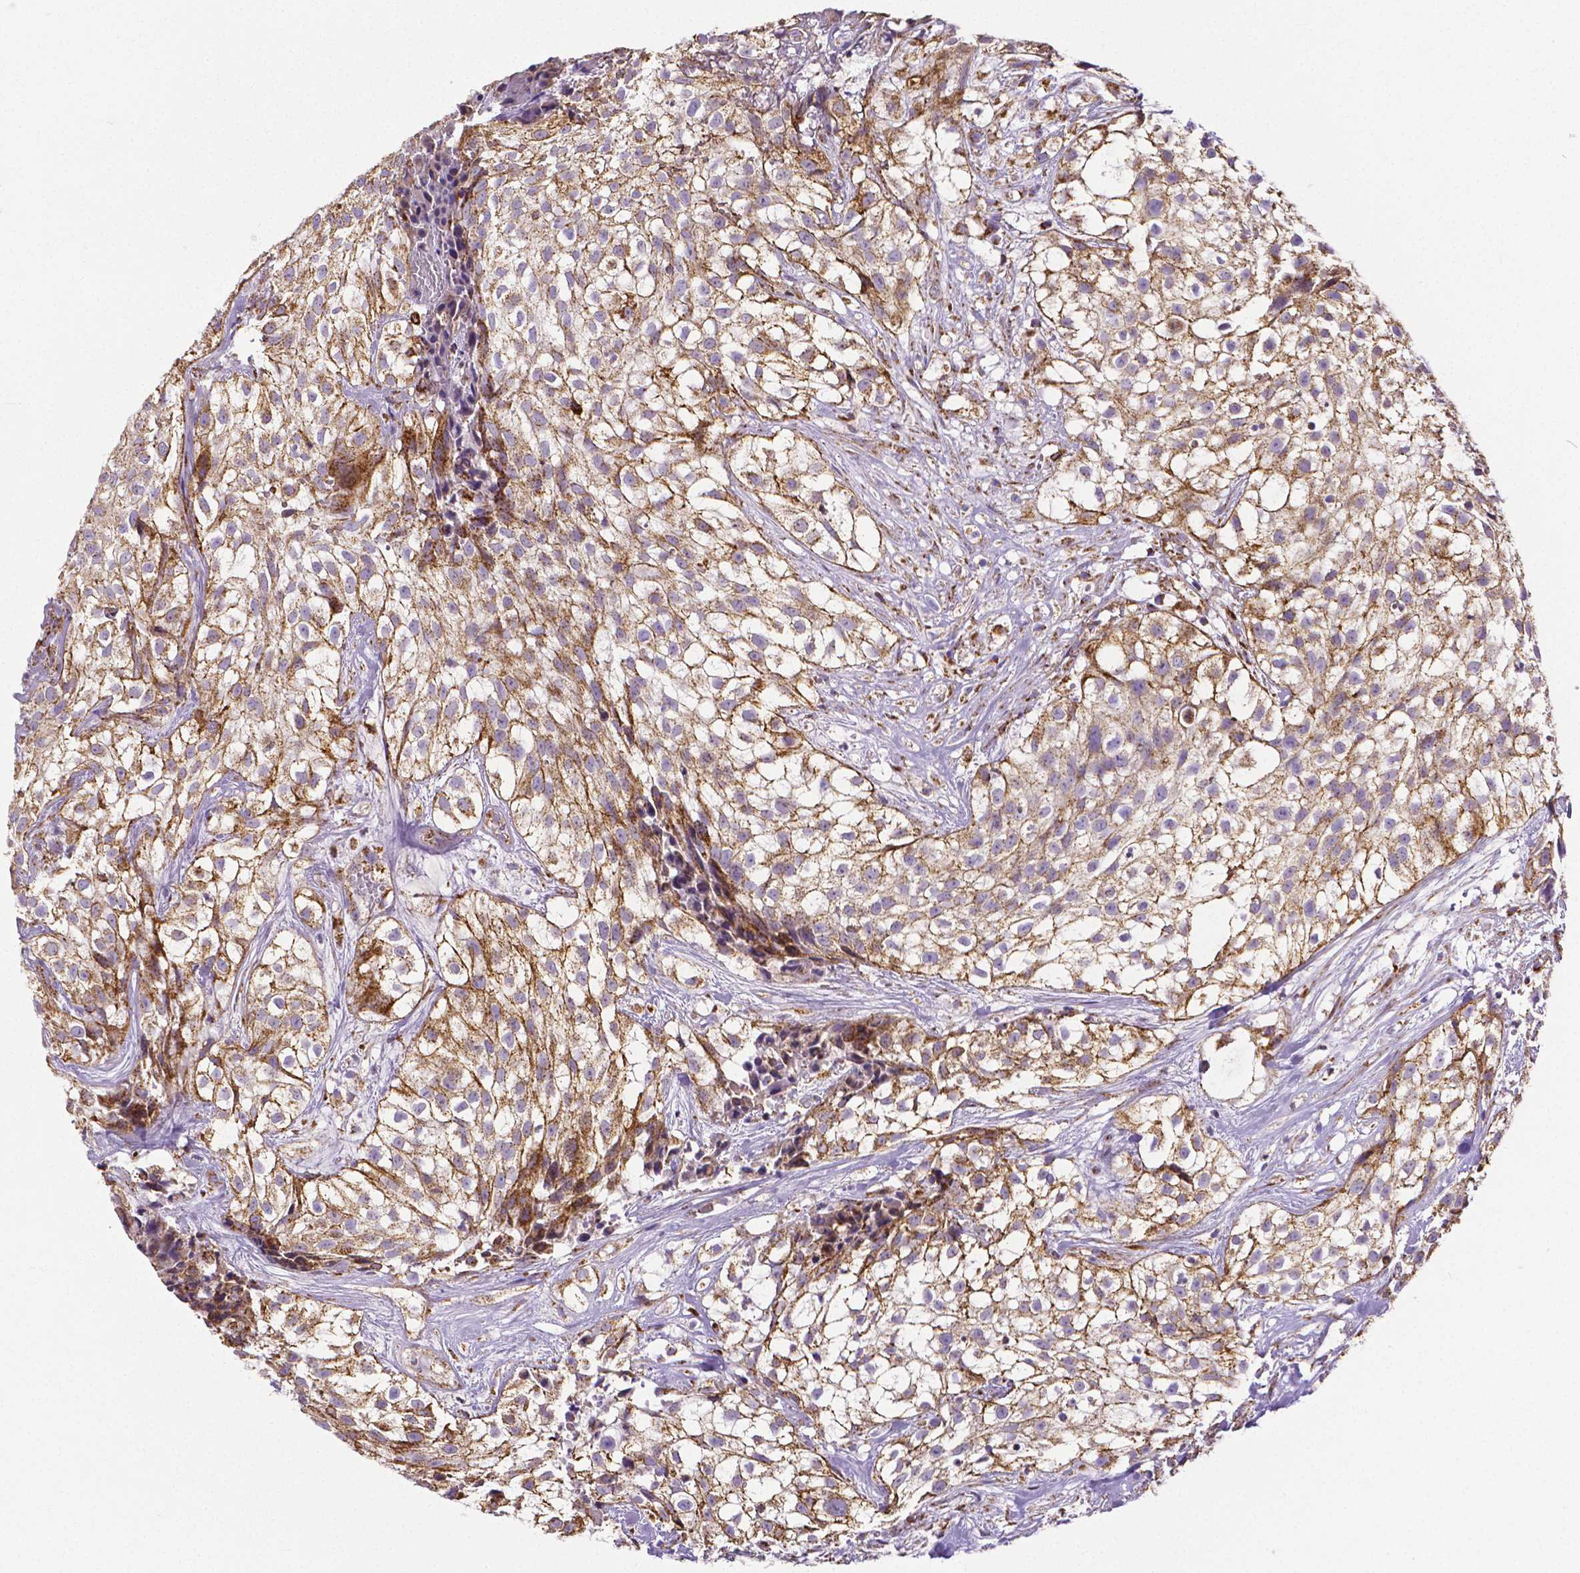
{"staining": {"intensity": "moderate", "quantity": ">75%", "location": "cytoplasmic/membranous"}, "tissue": "urothelial cancer", "cell_type": "Tumor cells", "image_type": "cancer", "snomed": [{"axis": "morphology", "description": "Urothelial carcinoma, High grade"}, {"axis": "topography", "description": "Urinary bladder"}], "caption": "A micrograph of urothelial cancer stained for a protein displays moderate cytoplasmic/membranous brown staining in tumor cells.", "gene": "MACC1", "patient": {"sex": "male", "age": 56}}